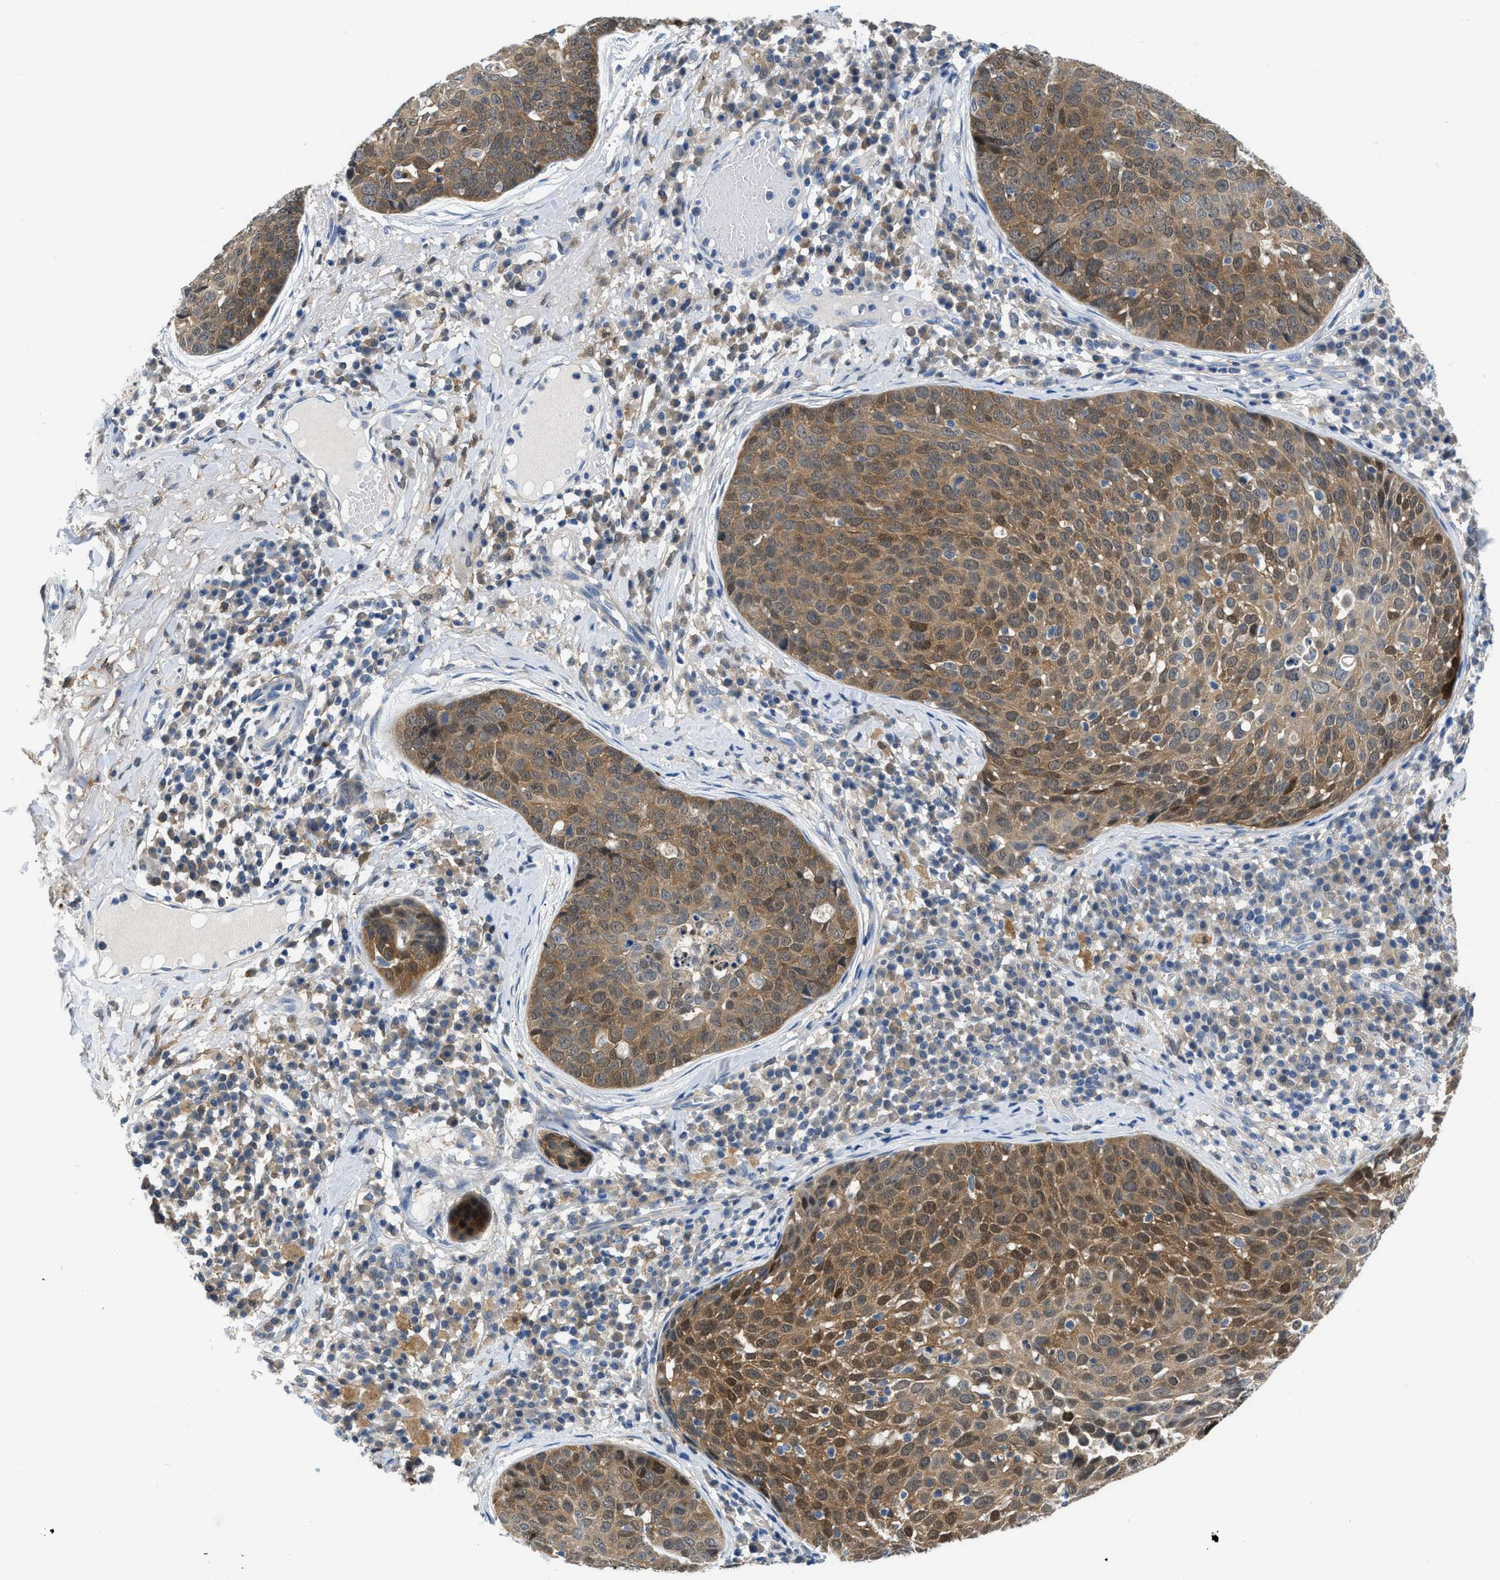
{"staining": {"intensity": "moderate", "quantity": ">75%", "location": "cytoplasmic/membranous,nuclear"}, "tissue": "skin cancer", "cell_type": "Tumor cells", "image_type": "cancer", "snomed": [{"axis": "morphology", "description": "Squamous cell carcinoma in situ, NOS"}, {"axis": "morphology", "description": "Squamous cell carcinoma, NOS"}, {"axis": "topography", "description": "Skin"}], "caption": "Squamous cell carcinoma in situ (skin) stained for a protein (brown) demonstrates moderate cytoplasmic/membranous and nuclear positive expression in approximately >75% of tumor cells.", "gene": "CBR1", "patient": {"sex": "male", "age": 93}}